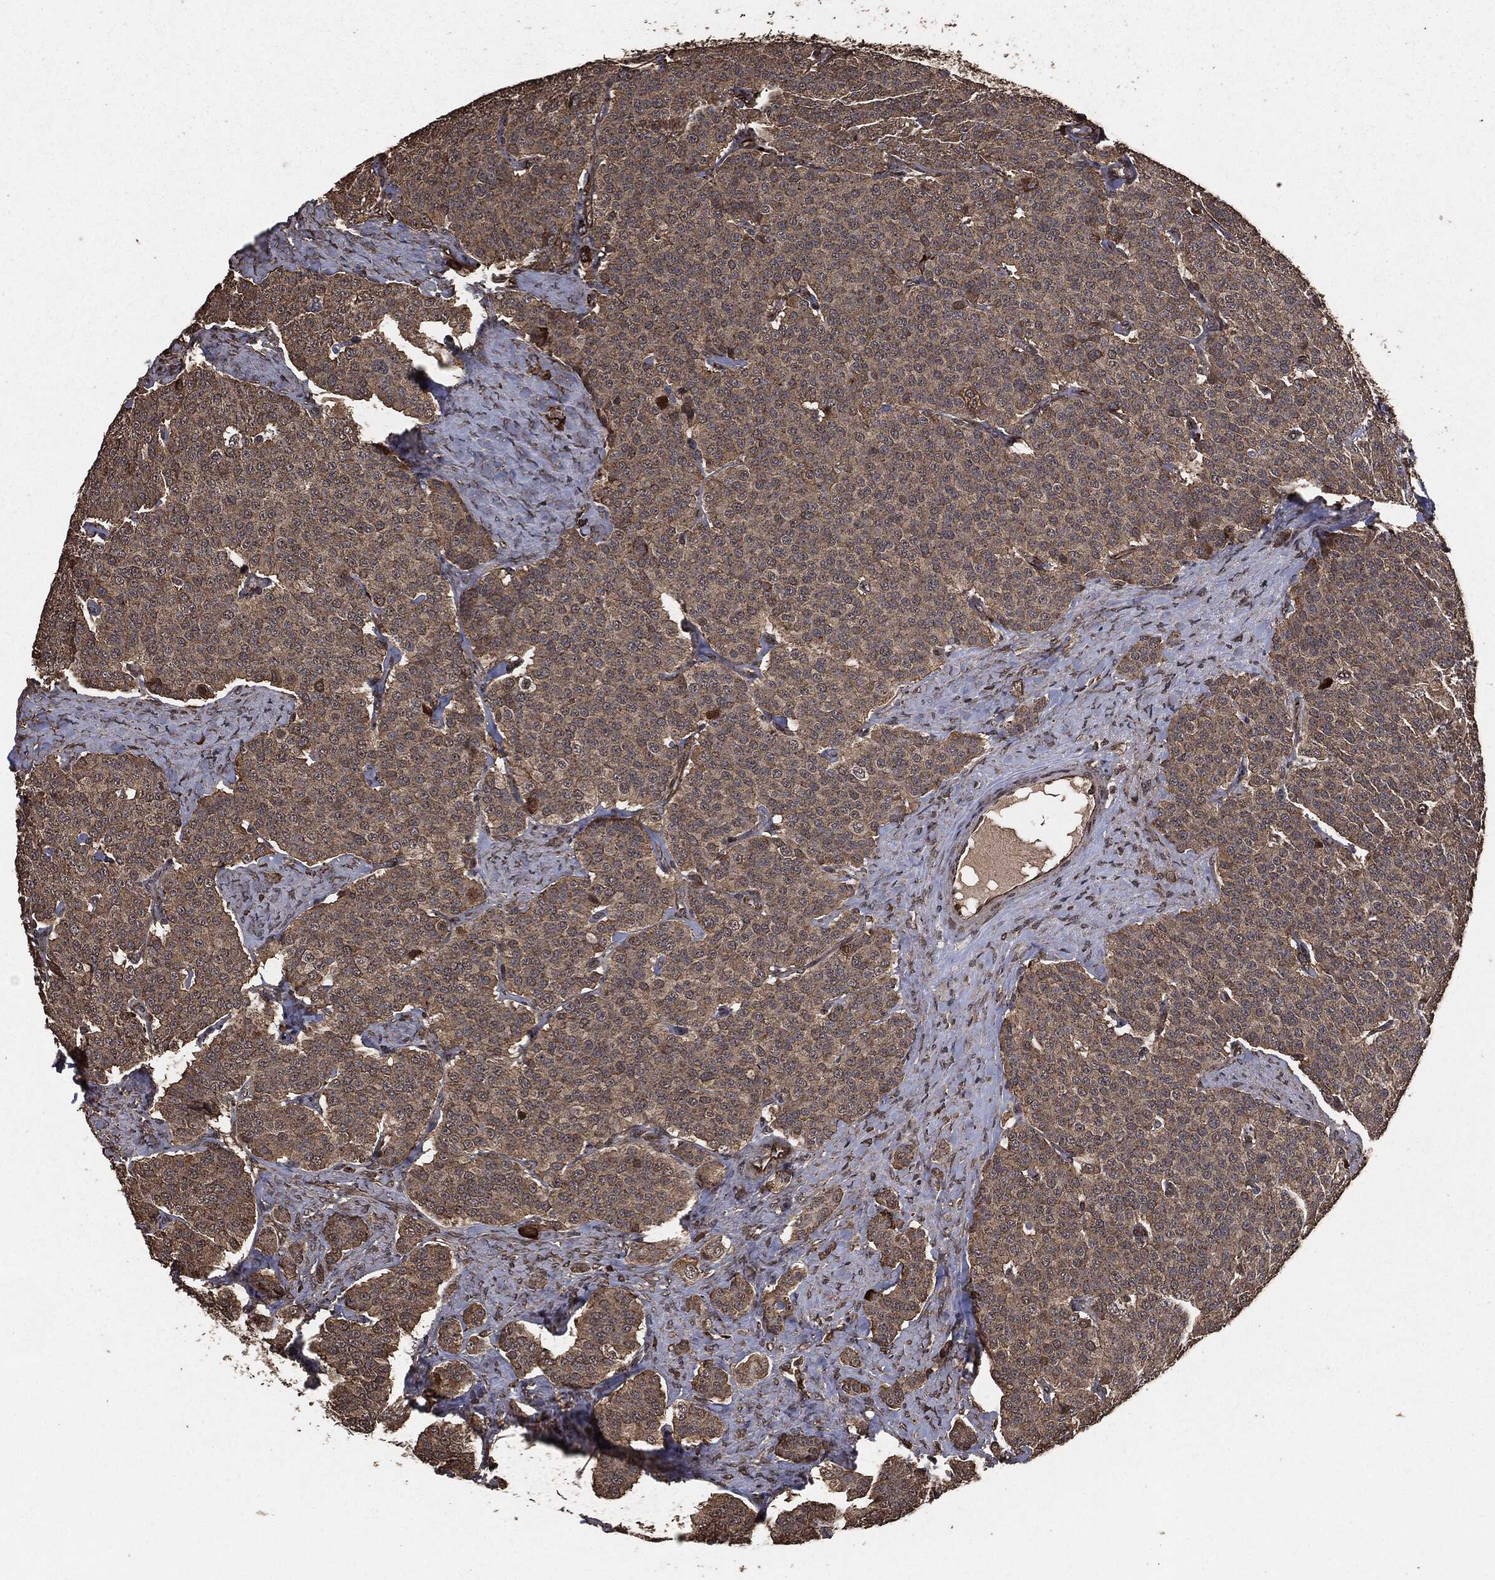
{"staining": {"intensity": "moderate", "quantity": "25%-75%", "location": "cytoplasmic/membranous"}, "tissue": "carcinoid", "cell_type": "Tumor cells", "image_type": "cancer", "snomed": [{"axis": "morphology", "description": "Carcinoid, malignant, NOS"}, {"axis": "topography", "description": "Small intestine"}], "caption": "IHC (DAB) staining of human carcinoid exhibits moderate cytoplasmic/membranous protein staining in about 25%-75% of tumor cells. (DAB (3,3'-diaminobenzidine) IHC with brightfield microscopy, high magnification).", "gene": "EGFR", "patient": {"sex": "female", "age": 58}}